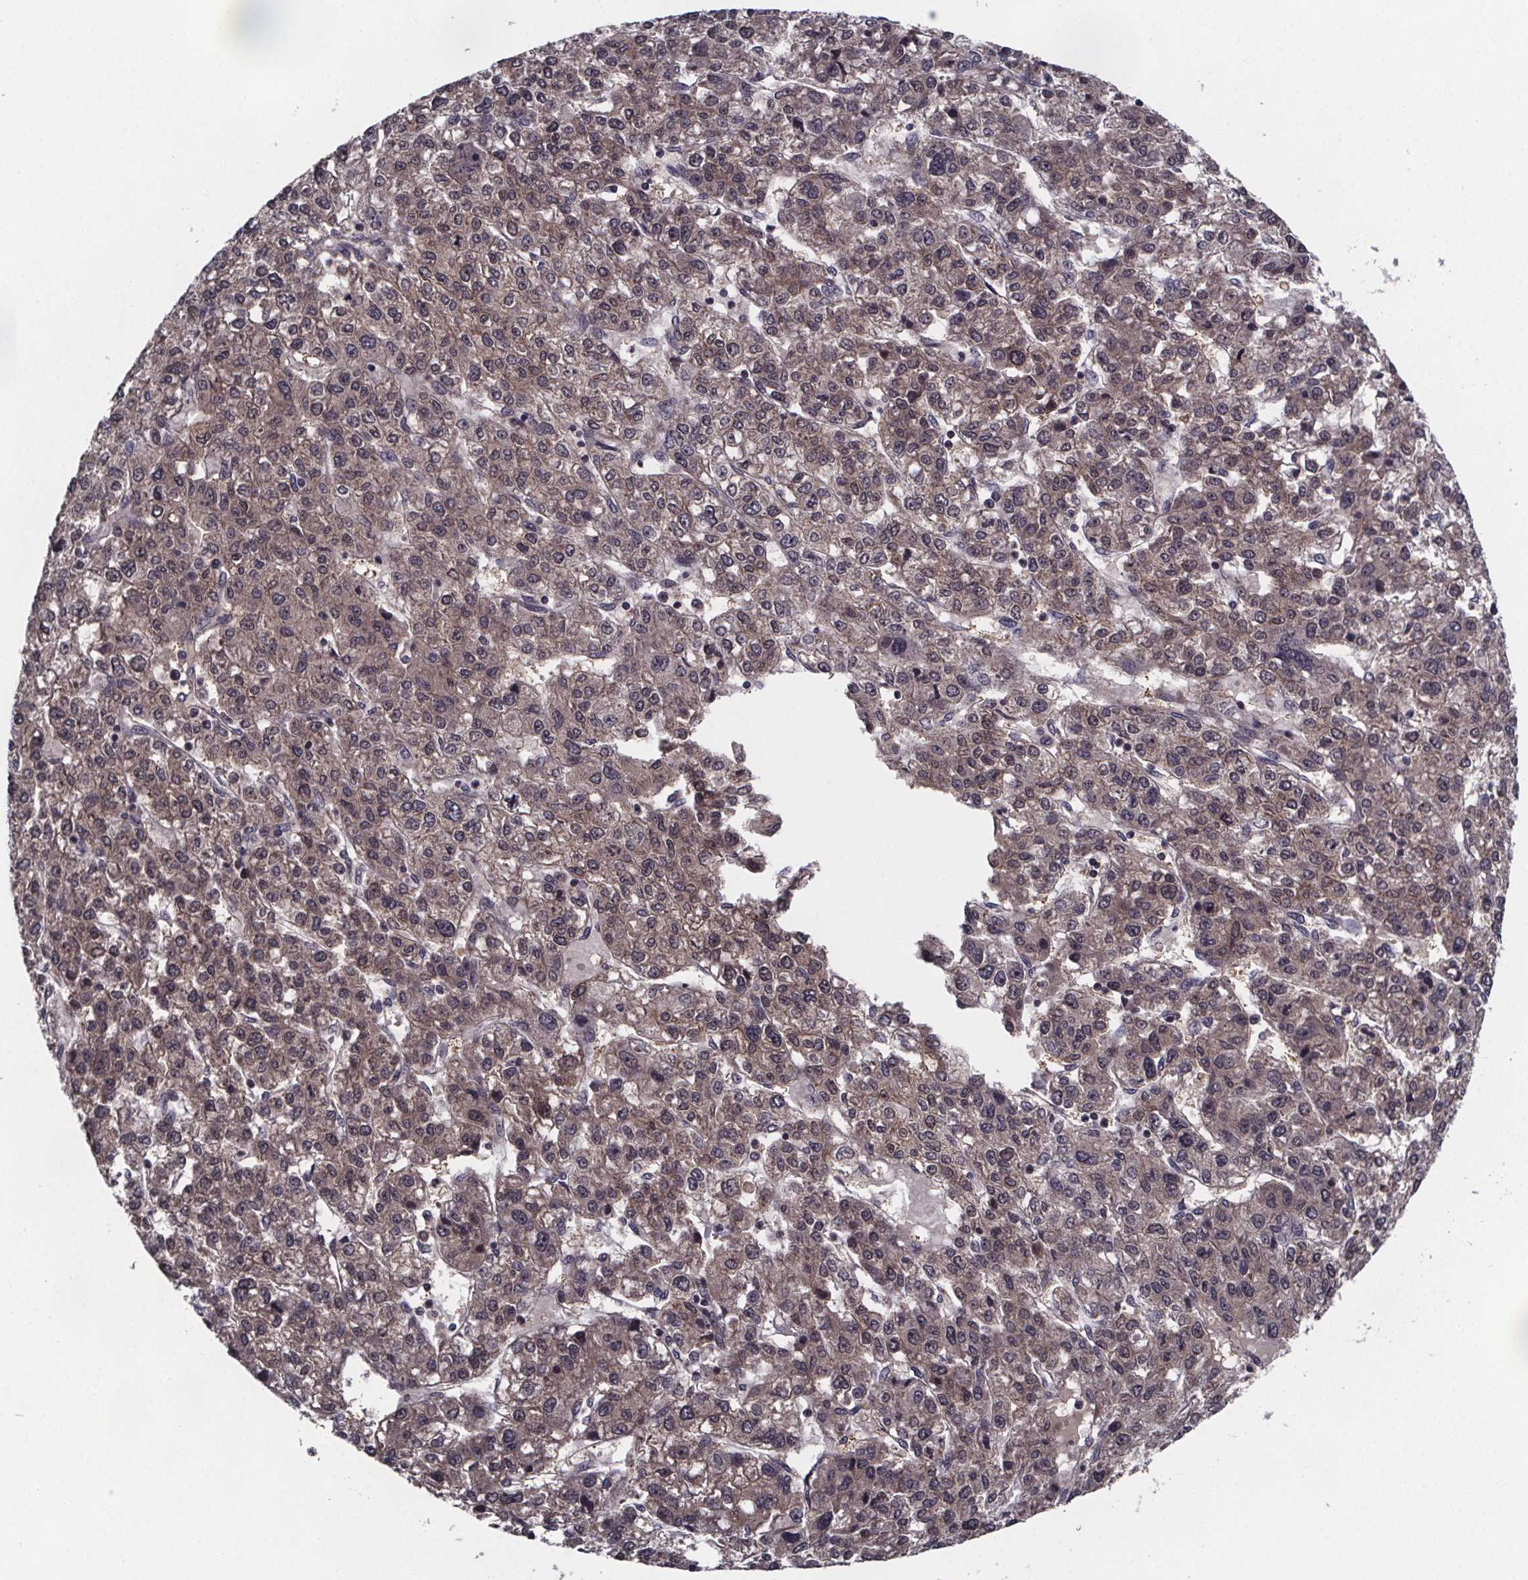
{"staining": {"intensity": "weak", "quantity": "25%-75%", "location": "cytoplasmic/membranous"}, "tissue": "liver cancer", "cell_type": "Tumor cells", "image_type": "cancer", "snomed": [{"axis": "morphology", "description": "Carcinoma, Hepatocellular, NOS"}, {"axis": "topography", "description": "Liver"}], "caption": "There is low levels of weak cytoplasmic/membranous expression in tumor cells of hepatocellular carcinoma (liver), as demonstrated by immunohistochemical staining (brown color).", "gene": "FN3KRP", "patient": {"sex": "male", "age": 56}}